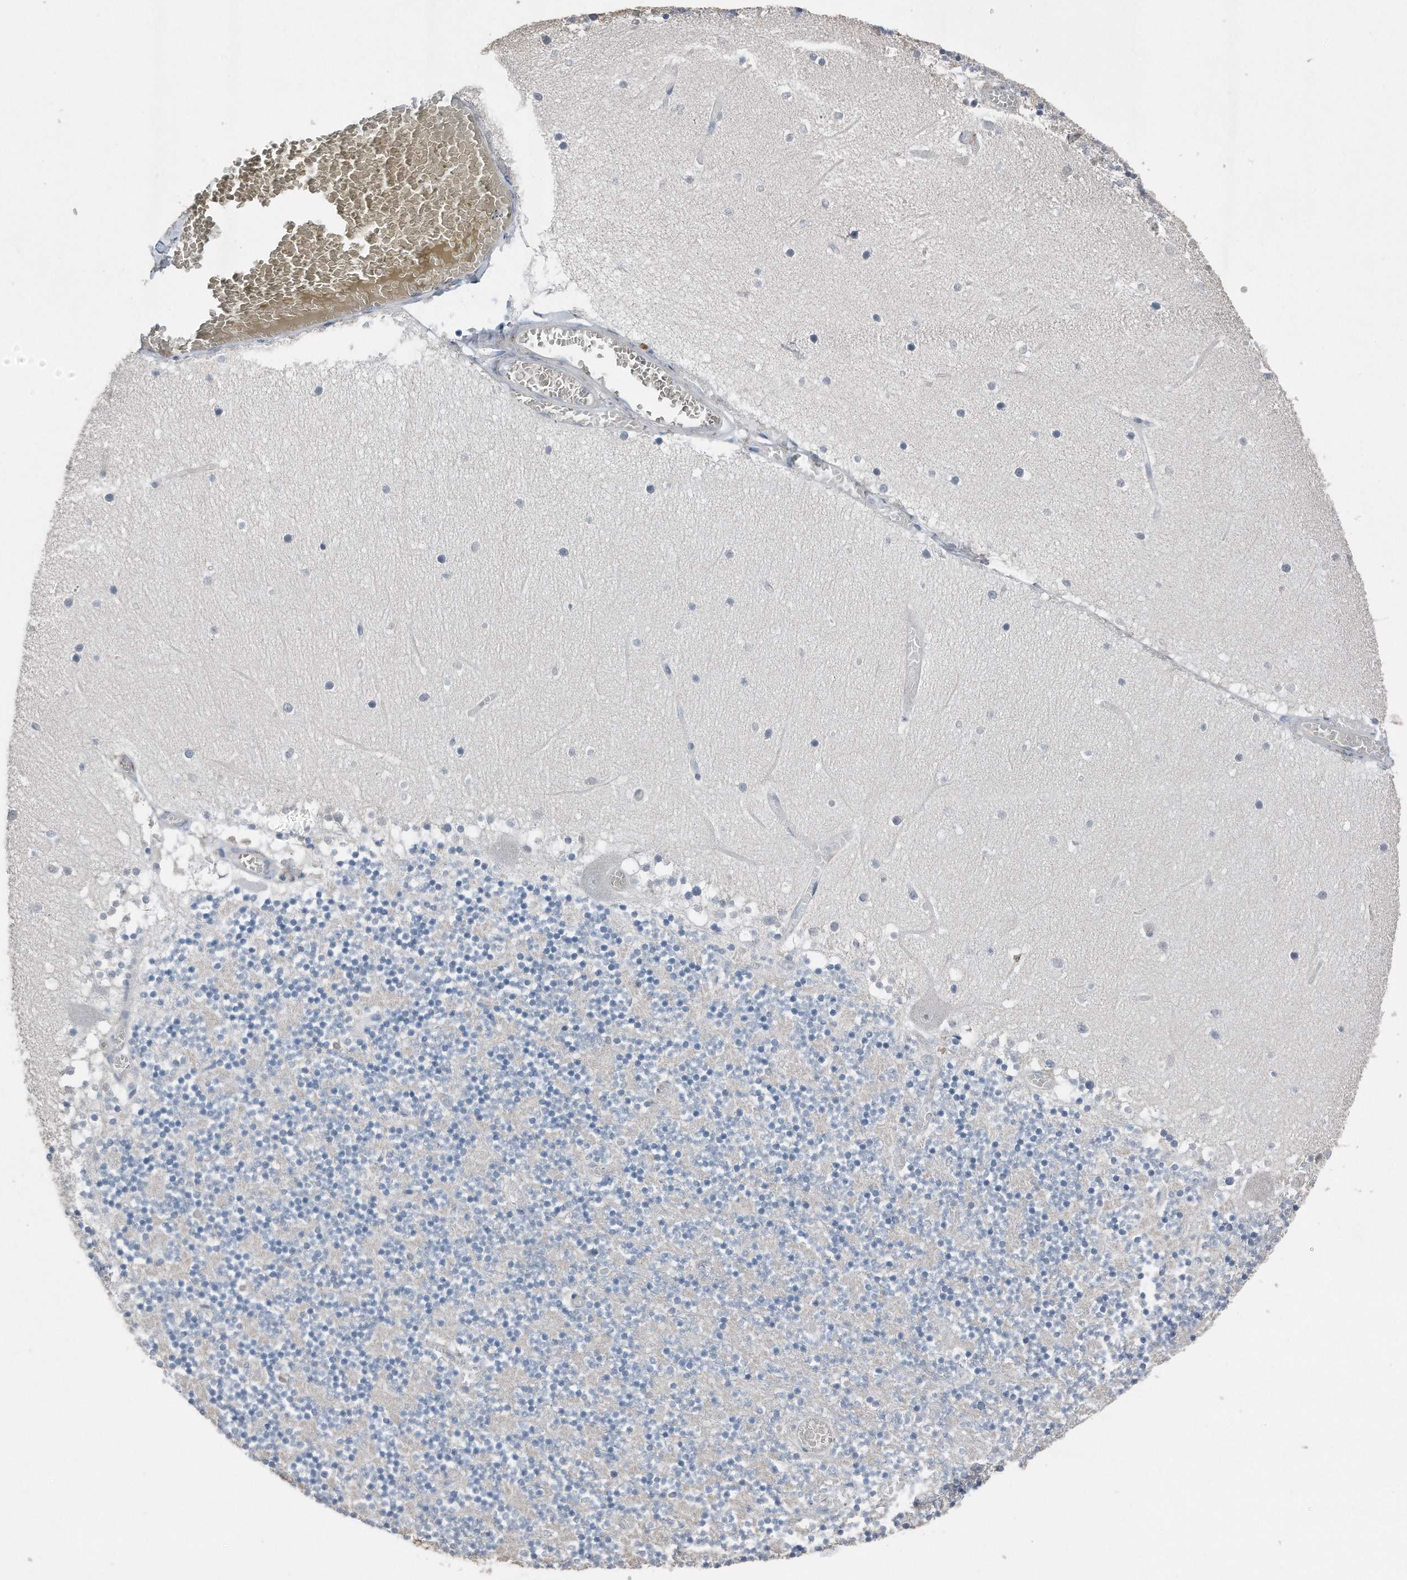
{"staining": {"intensity": "negative", "quantity": "none", "location": "none"}, "tissue": "cerebellum", "cell_type": "Cells in granular layer", "image_type": "normal", "snomed": [{"axis": "morphology", "description": "Normal tissue, NOS"}, {"axis": "topography", "description": "Cerebellum"}], "caption": "A high-resolution histopathology image shows IHC staining of unremarkable cerebellum, which displays no significant staining in cells in granular layer.", "gene": "ZNF772", "patient": {"sex": "female", "age": 28}}